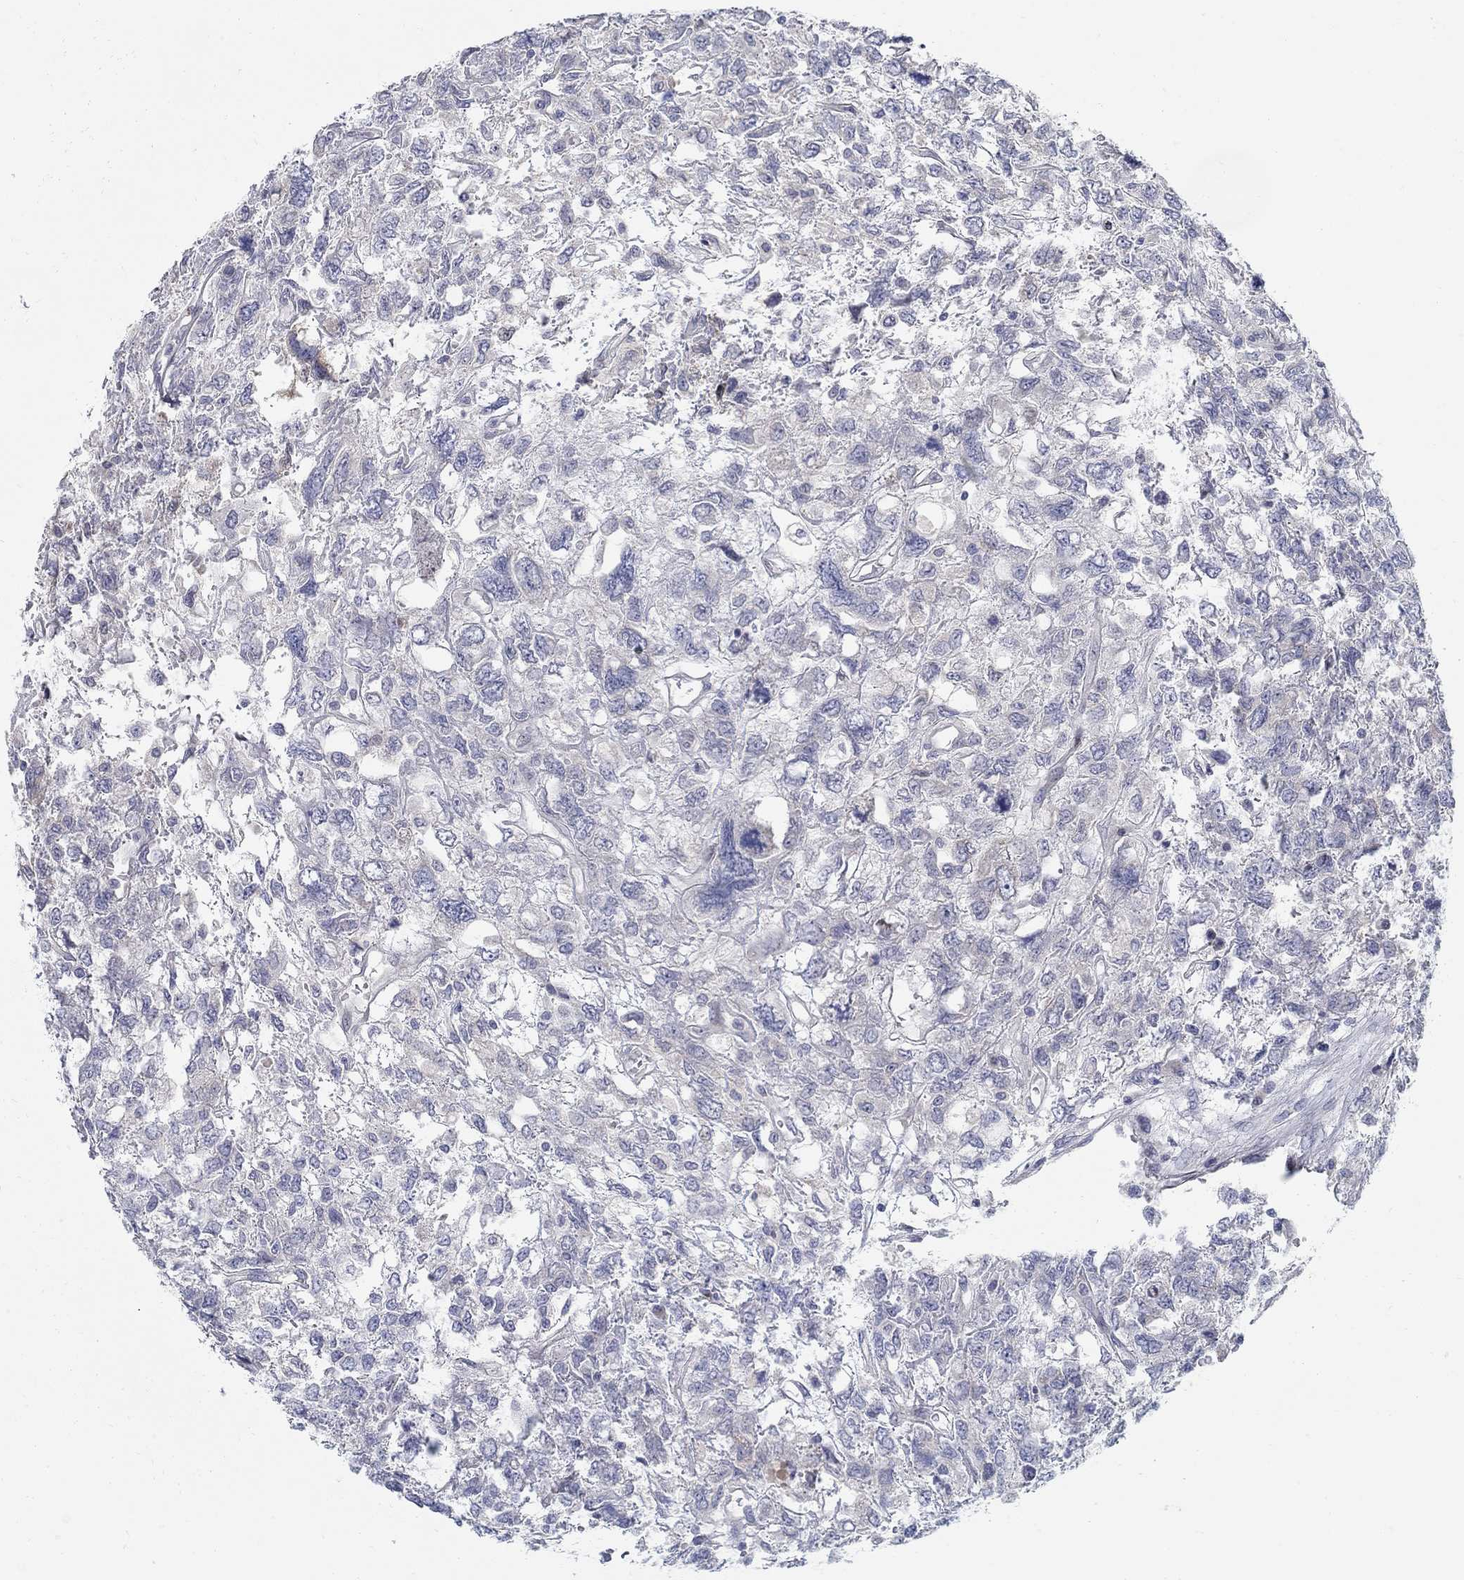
{"staining": {"intensity": "negative", "quantity": "none", "location": "none"}, "tissue": "testis cancer", "cell_type": "Tumor cells", "image_type": "cancer", "snomed": [{"axis": "morphology", "description": "Seminoma, NOS"}, {"axis": "topography", "description": "Testis"}], "caption": "DAB immunohistochemical staining of human testis cancer demonstrates no significant staining in tumor cells.", "gene": "ANO7", "patient": {"sex": "male", "age": 52}}